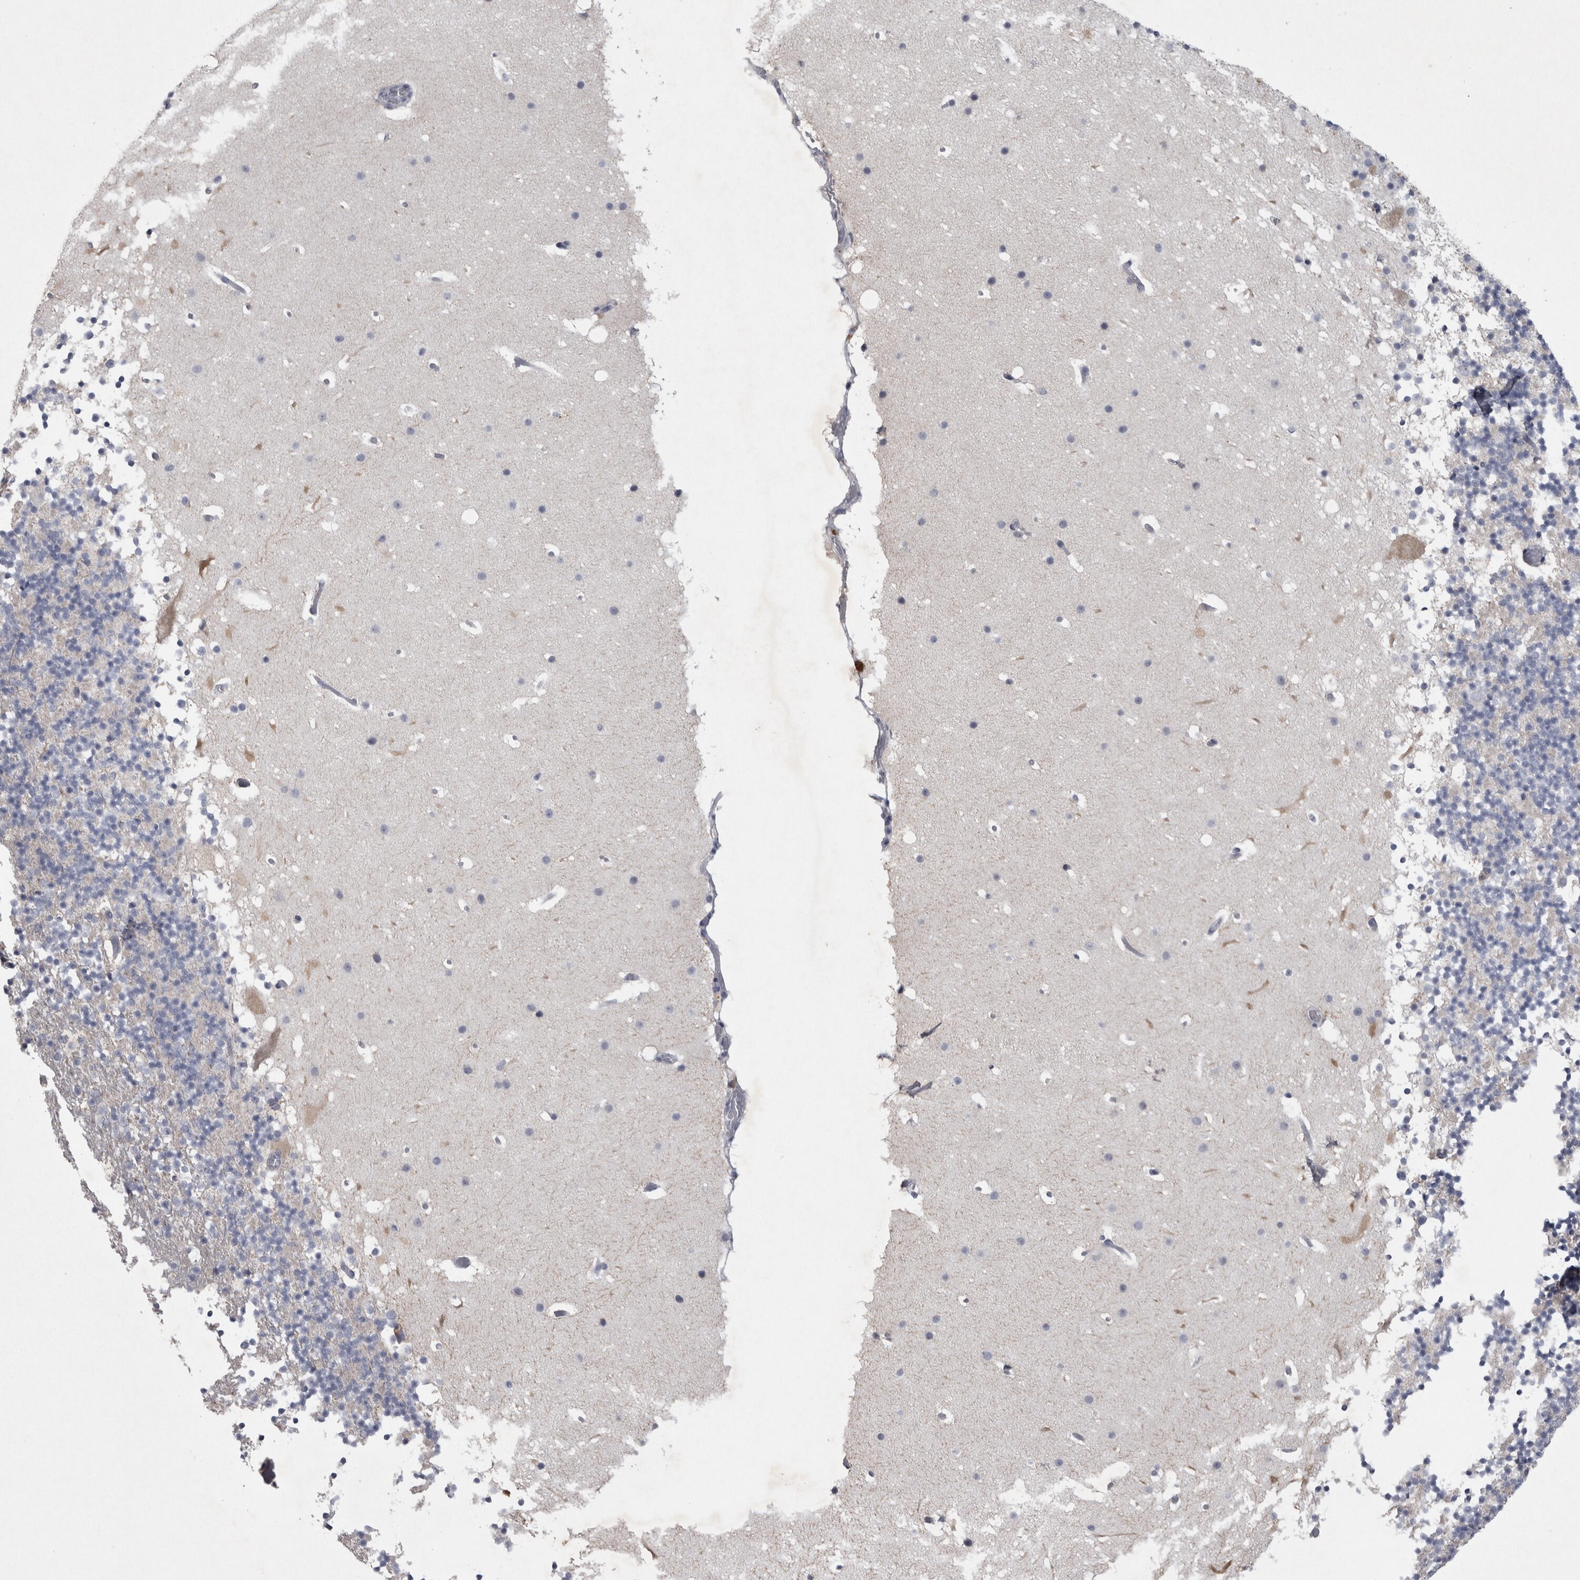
{"staining": {"intensity": "negative", "quantity": "none", "location": "none"}, "tissue": "cerebellum", "cell_type": "Cells in granular layer", "image_type": "normal", "snomed": [{"axis": "morphology", "description": "Normal tissue, NOS"}, {"axis": "topography", "description": "Cerebellum"}], "caption": "Immunohistochemistry micrograph of benign cerebellum: cerebellum stained with DAB (3,3'-diaminobenzidine) demonstrates no significant protein staining in cells in granular layer. The staining is performed using DAB (3,3'-diaminobenzidine) brown chromogen with nuclei counter-stained in using hematoxylin.", "gene": "ENPP7", "patient": {"sex": "male", "age": 57}}